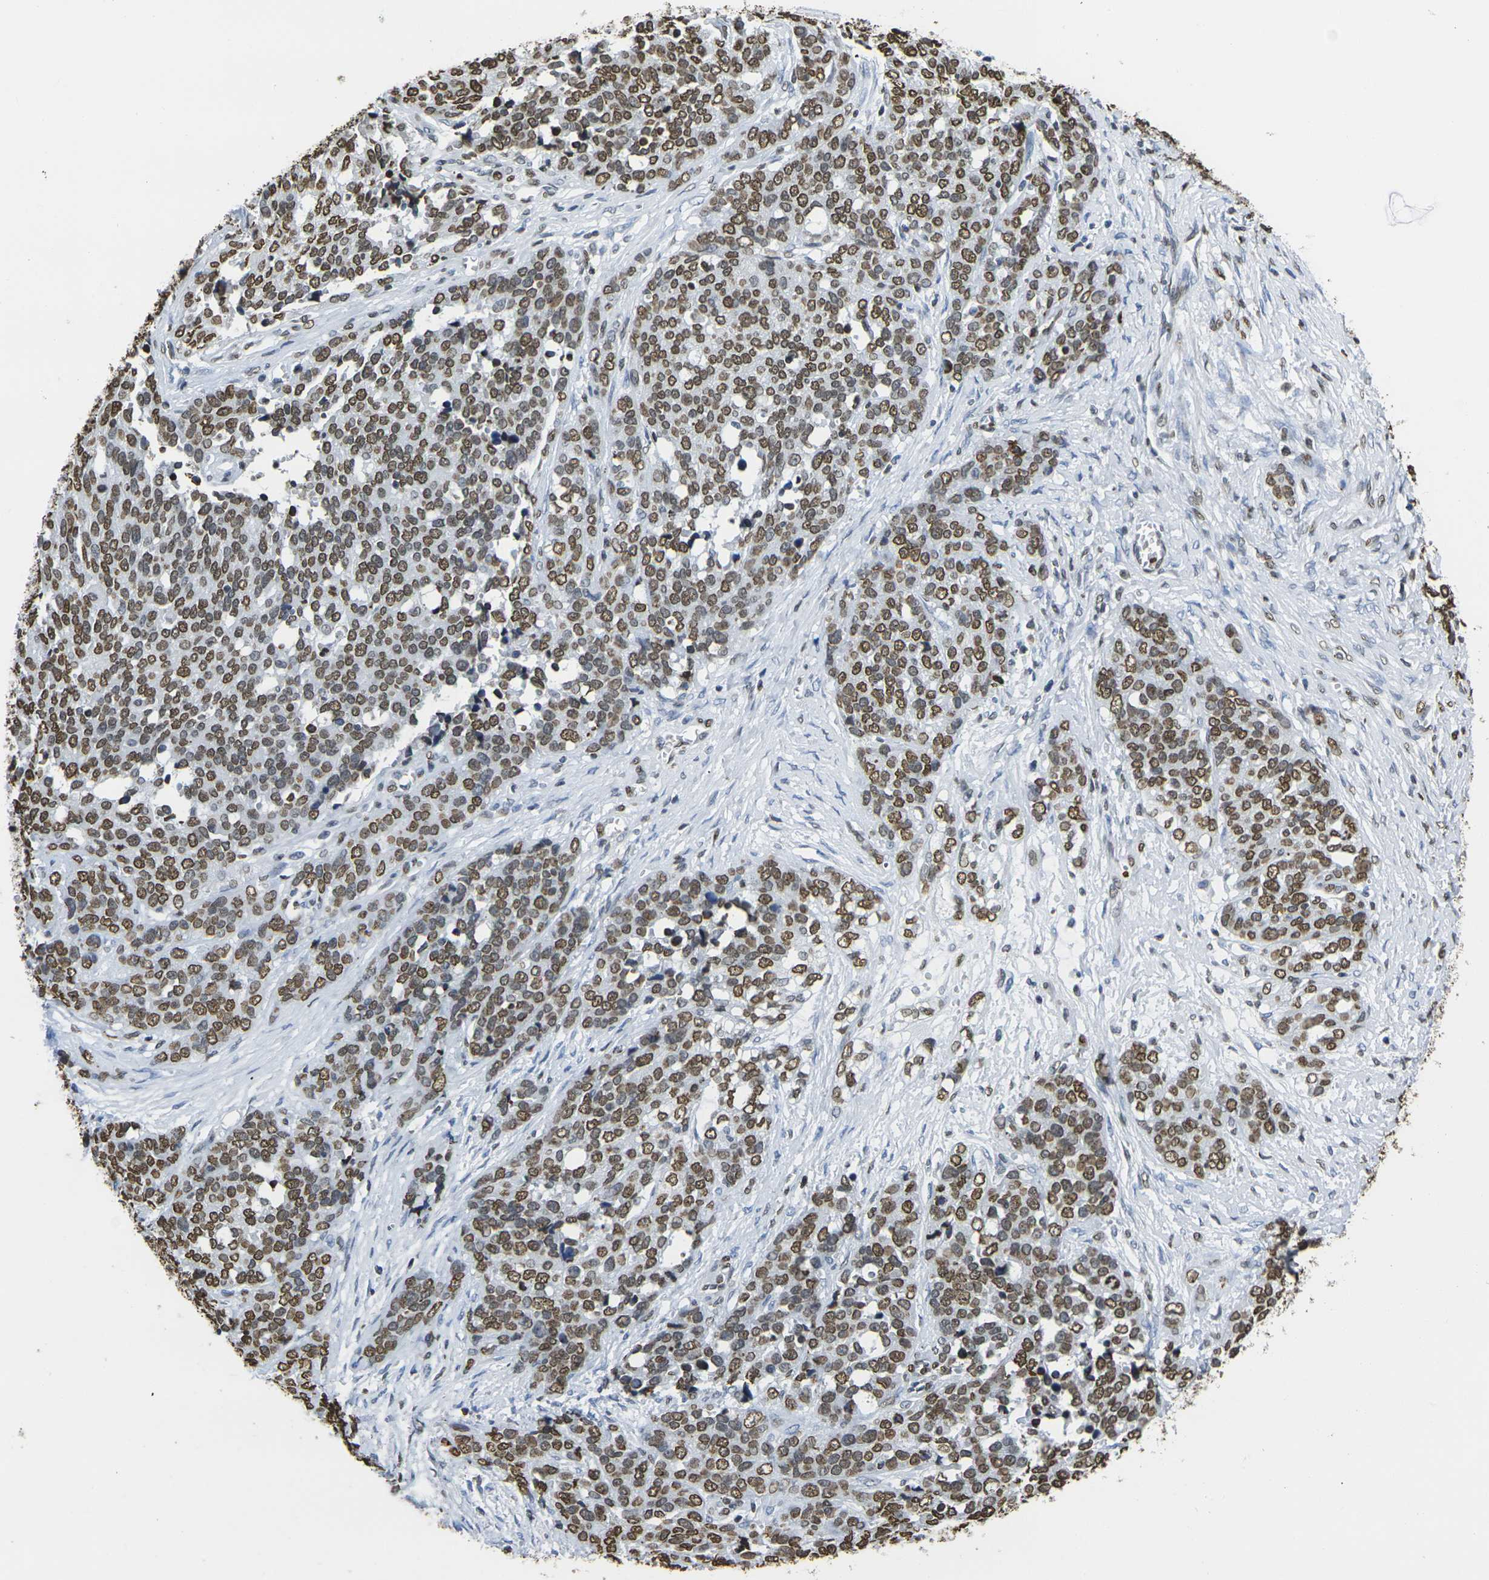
{"staining": {"intensity": "strong", "quantity": ">75%", "location": "nuclear"}, "tissue": "ovarian cancer", "cell_type": "Tumor cells", "image_type": "cancer", "snomed": [{"axis": "morphology", "description": "Cystadenocarcinoma, serous, NOS"}, {"axis": "topography", "description": "Ovary"}], "caption": "Ovarian cancer (serous cystadenocarcinoma) tissue shows strong nuclear expression in approximately >75% of tumor cells Nuclei are stained in blue.", "gene": "DRAXIN", "patient": {"sex": "female", "age": 44}}